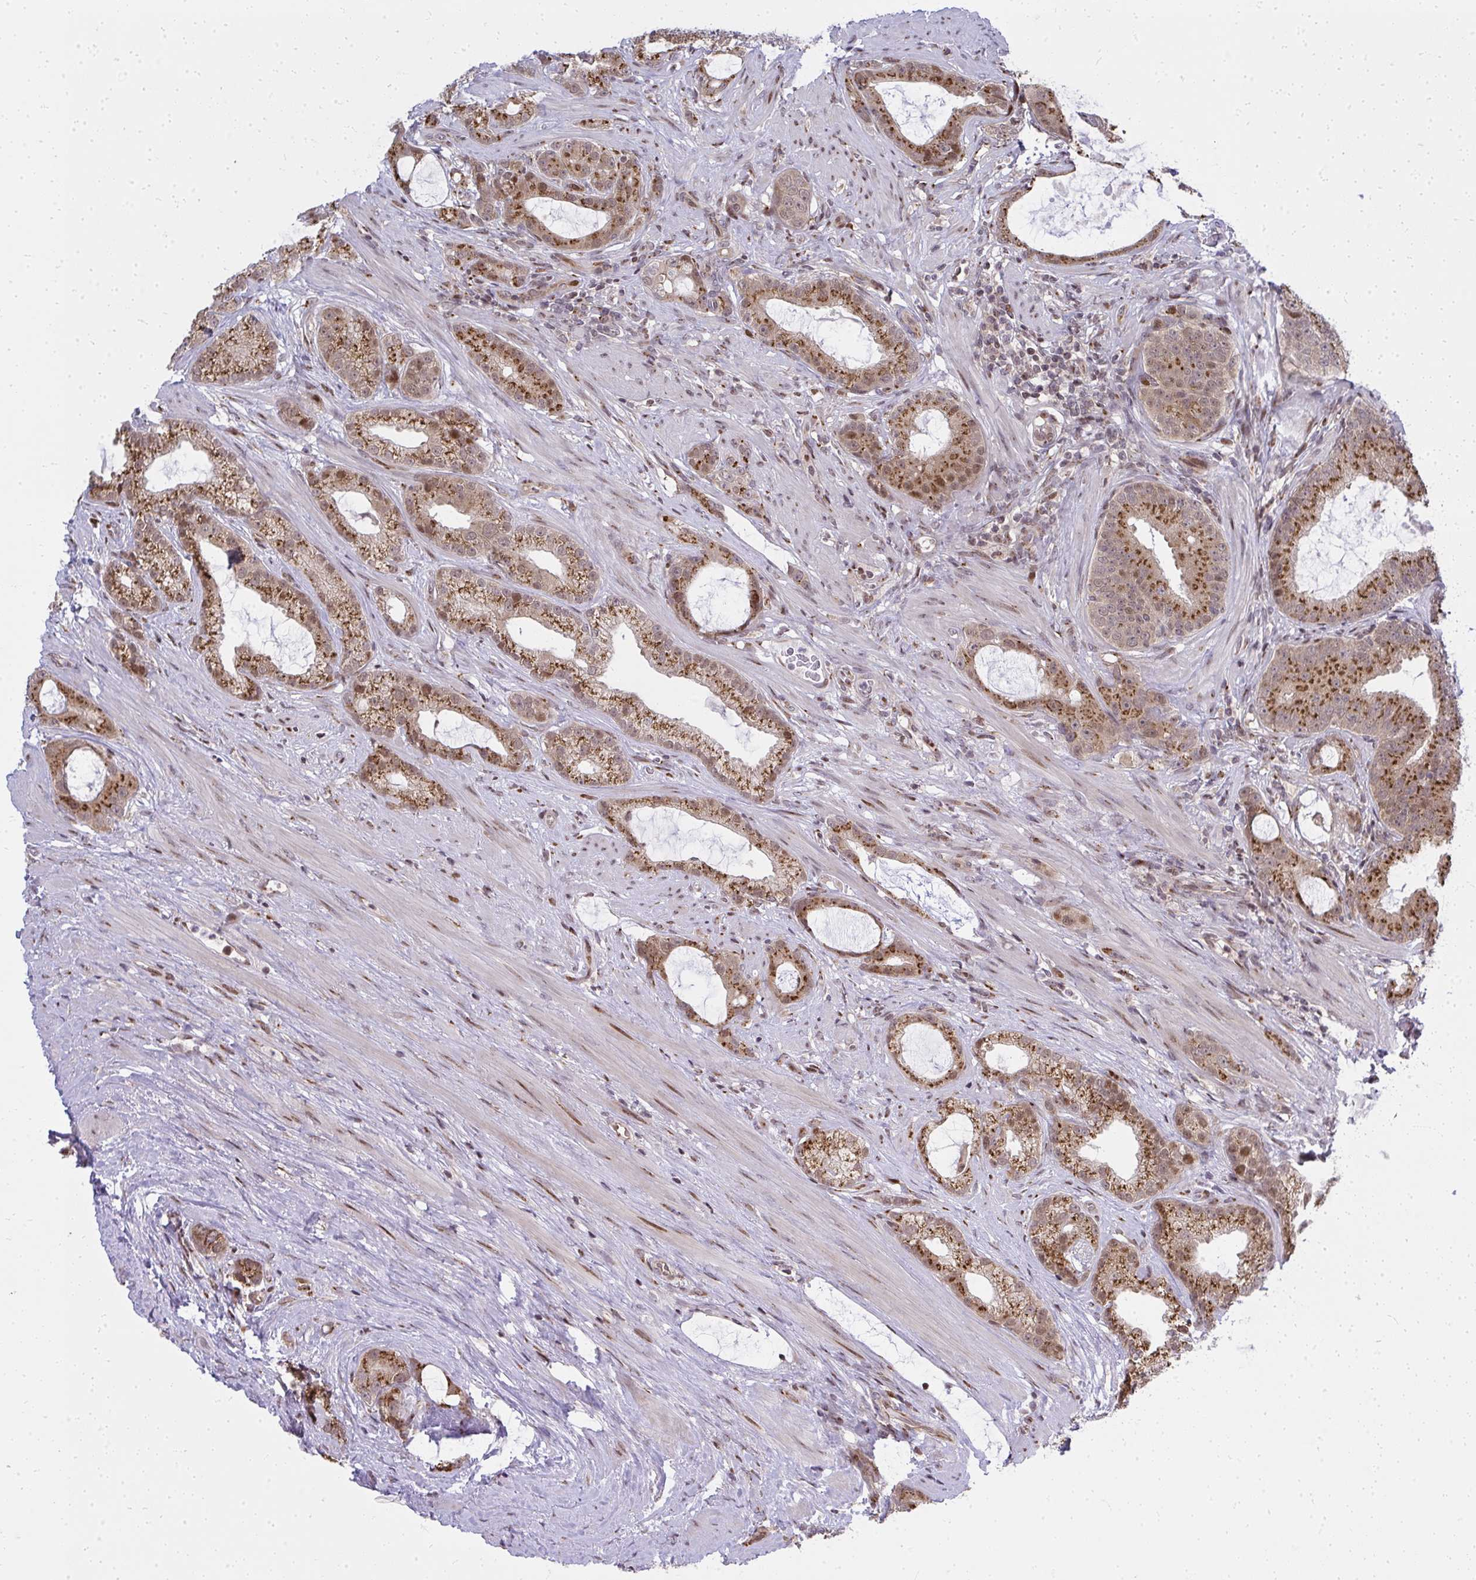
{"staining": {"intensity": "moderate", "quantity": ">75%", "location": "cytoplasmic/membranous,nuclear"}, "tissue": "prostate cancer", "cell_type": "Tumor cells", "image_type": "cancer", "snomed": [{"axis": "morphology", "description": "Adenocarcinoma, High grade"}, {"axis": "topography", "description": "Prostate"}], "caption": "Protein staining reveals moderate cytoplasmic/membranous and nuclear expression in approximately >75% of tumor cells in prostate cancer (high-grade adenocarcinoma). Using DAB (3,3'-diaminobenzidine) (brown) and hematoxylin (blue) stains, captured at high magnification using brightfield microscopy.", "gene": "PIGY", "patient": {"sex": "male", "age": 65}}